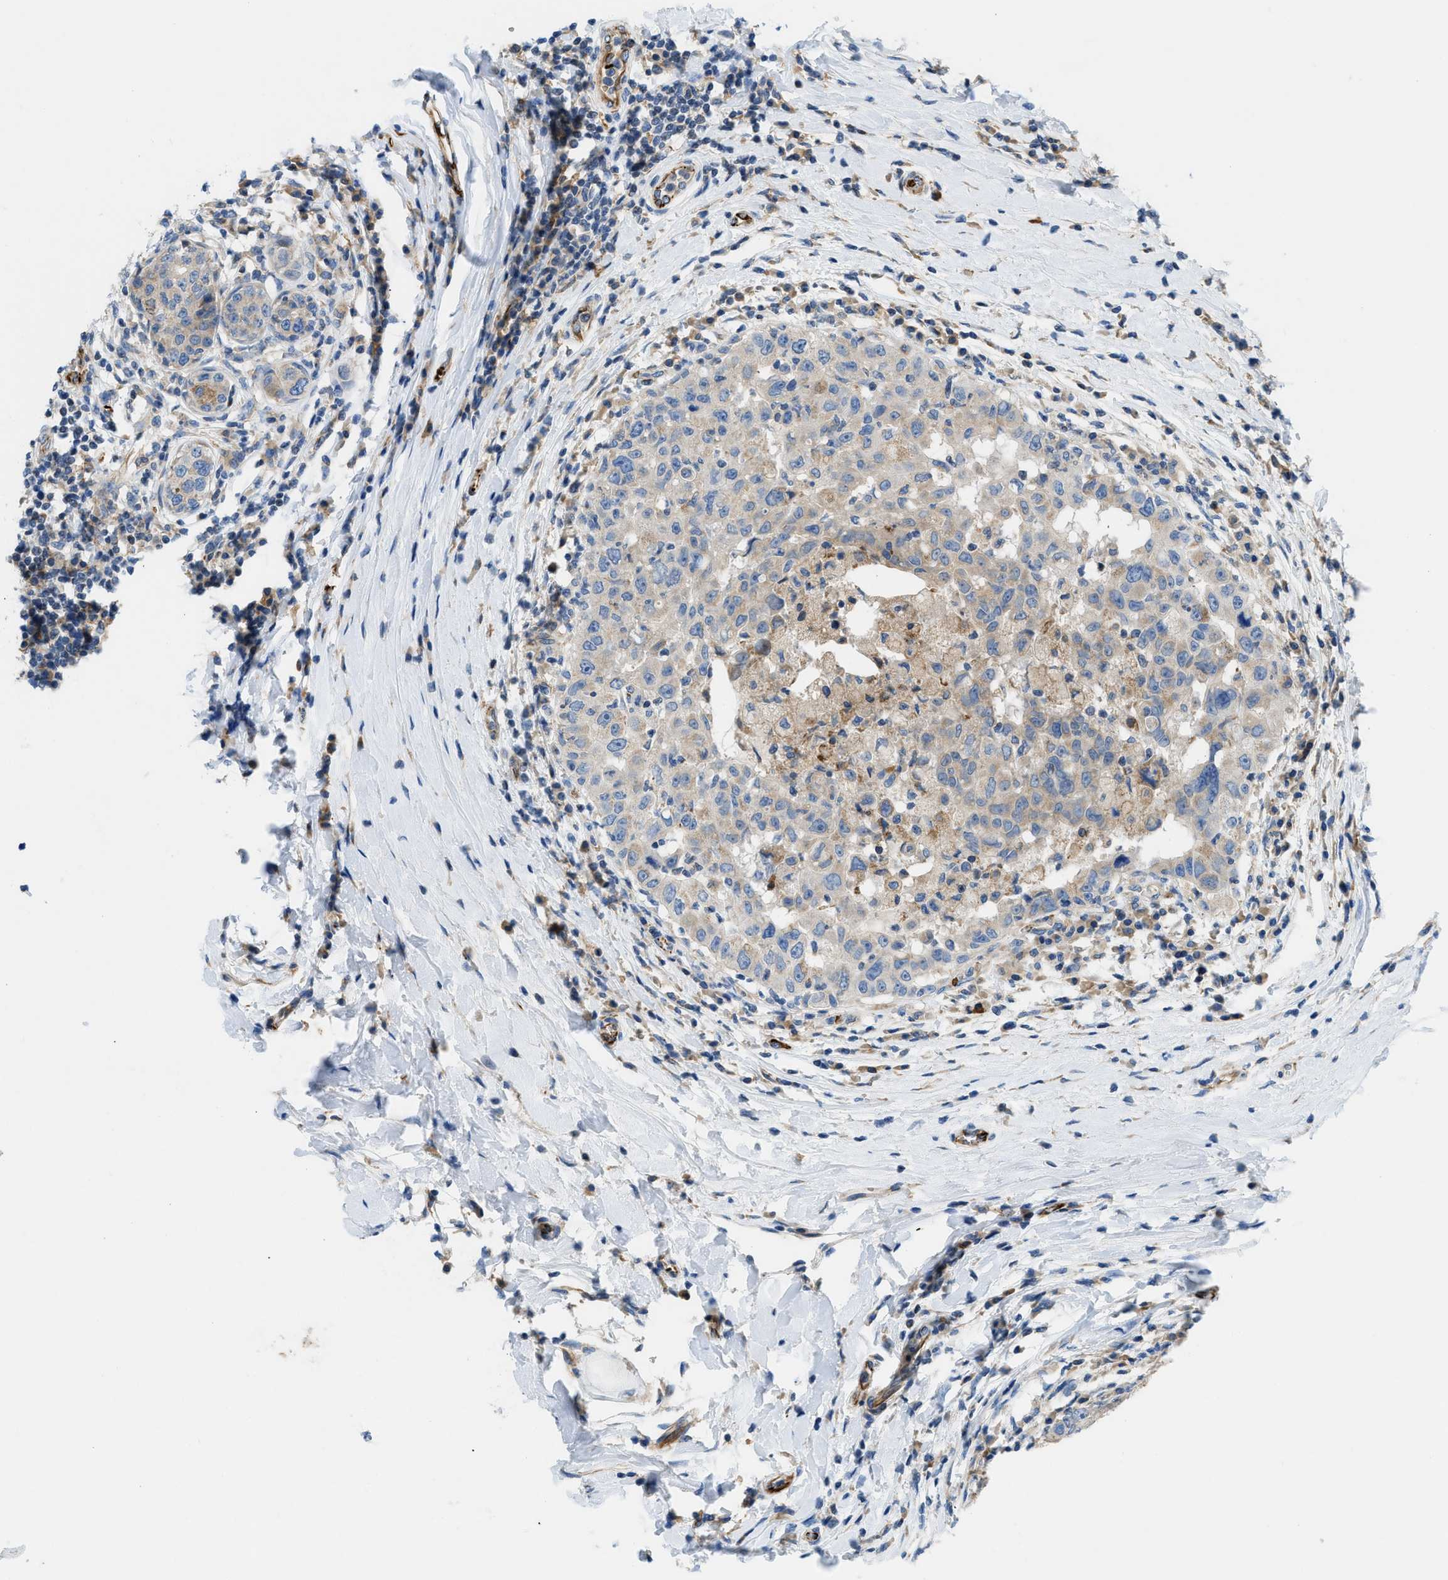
{"staining": {"intensity": "weak", "quantity": "25%-75%", "location": "cytoplasmic/membranous"}, "tissue": "breast cancer", "cell_type": "Tumor cells", "image_type": "cancer", "snomed": [{"axis": "morphology", "description": "Duct carcinoma"}, {"axis": "topography", "description": "Breast"}], "caption": "Breast cancer stained with IHC exhibits weak cytoplasmic/membranous staining in approximately 25%-75% of tumor cells.", "gene": "ZNF831", "patient": {"sex": "female", "age": 27}}